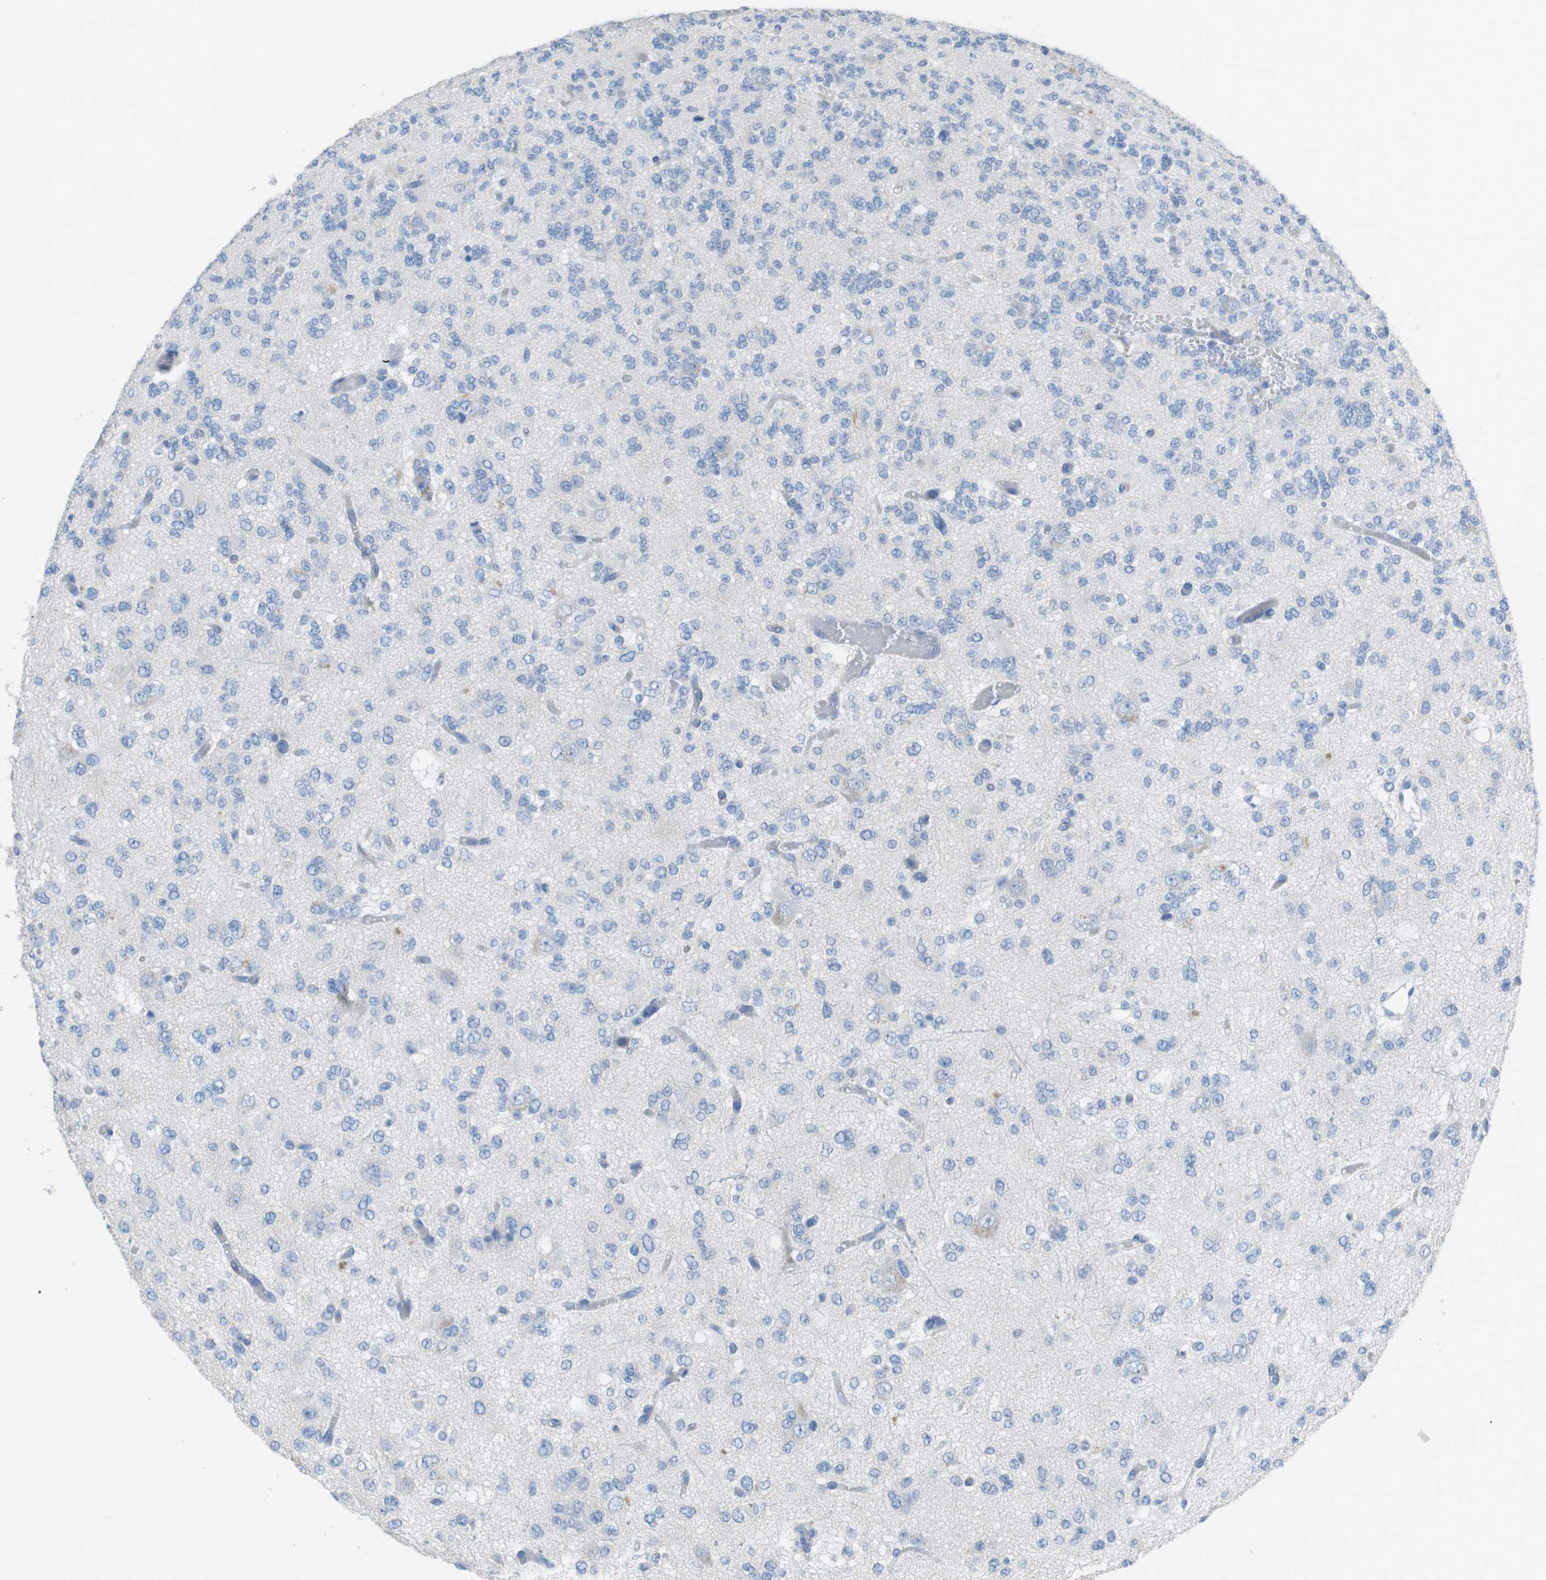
{"staining": {"intensity": "negative", "quantity": "none", "location": "none"}, "tissue": "glioma", "cell_type": "Tumor cells", "image_type": "cancer", "snomed": [{"axis": "morphology", "description": "Glioma, malignant, Low grade"}, {"axis": "topography", "description": "Brain"}], "caption": "DAB immunohistochemical staining of glioma demonstrates no significant positivity in tumor cells.", "gene": "SALL4", "patient": {"sex": "male", "age": 38}}